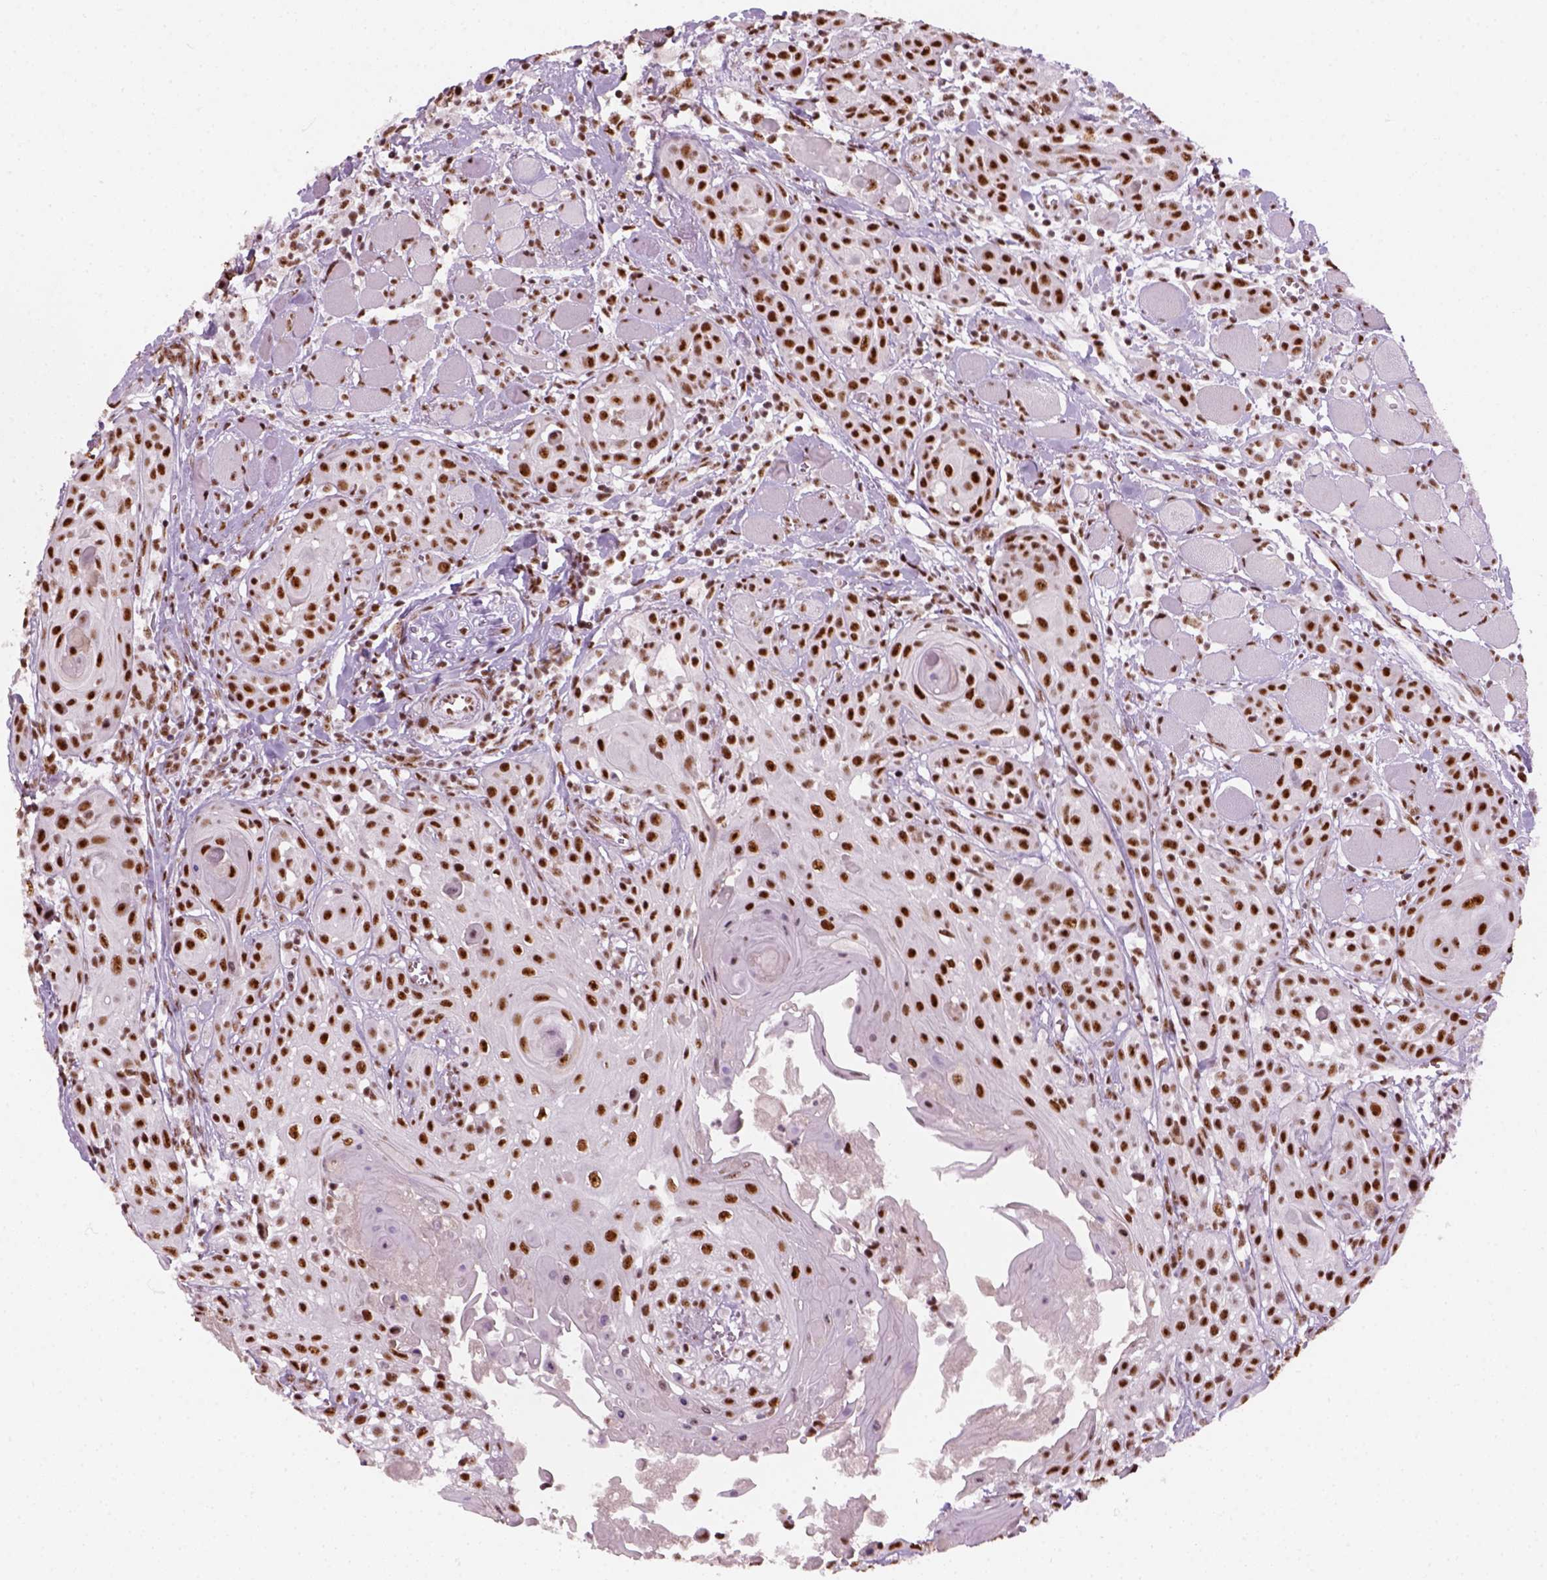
{"staining": {"intensity": "strong", "quantity": ">75%", "location": "nuclear"}, "tissue": "head and neck cancer", "cell_type": "Tumor cells", "image_type": "cancer", "snomed": [{"axis": "morphology", "description": "Squamous cell carcinoma, NOS"}, {"axis": "topography", "description": "Head-Neck"}], "caption": "Head and neck cancer (squamous cell carcinoma) was stained to show a protein in brown. There is high levels of strong nuclear staining in about >75% of tumor cells.", "gene": "GTF2F1", "patient": {"sex": "female", "age": 80}}